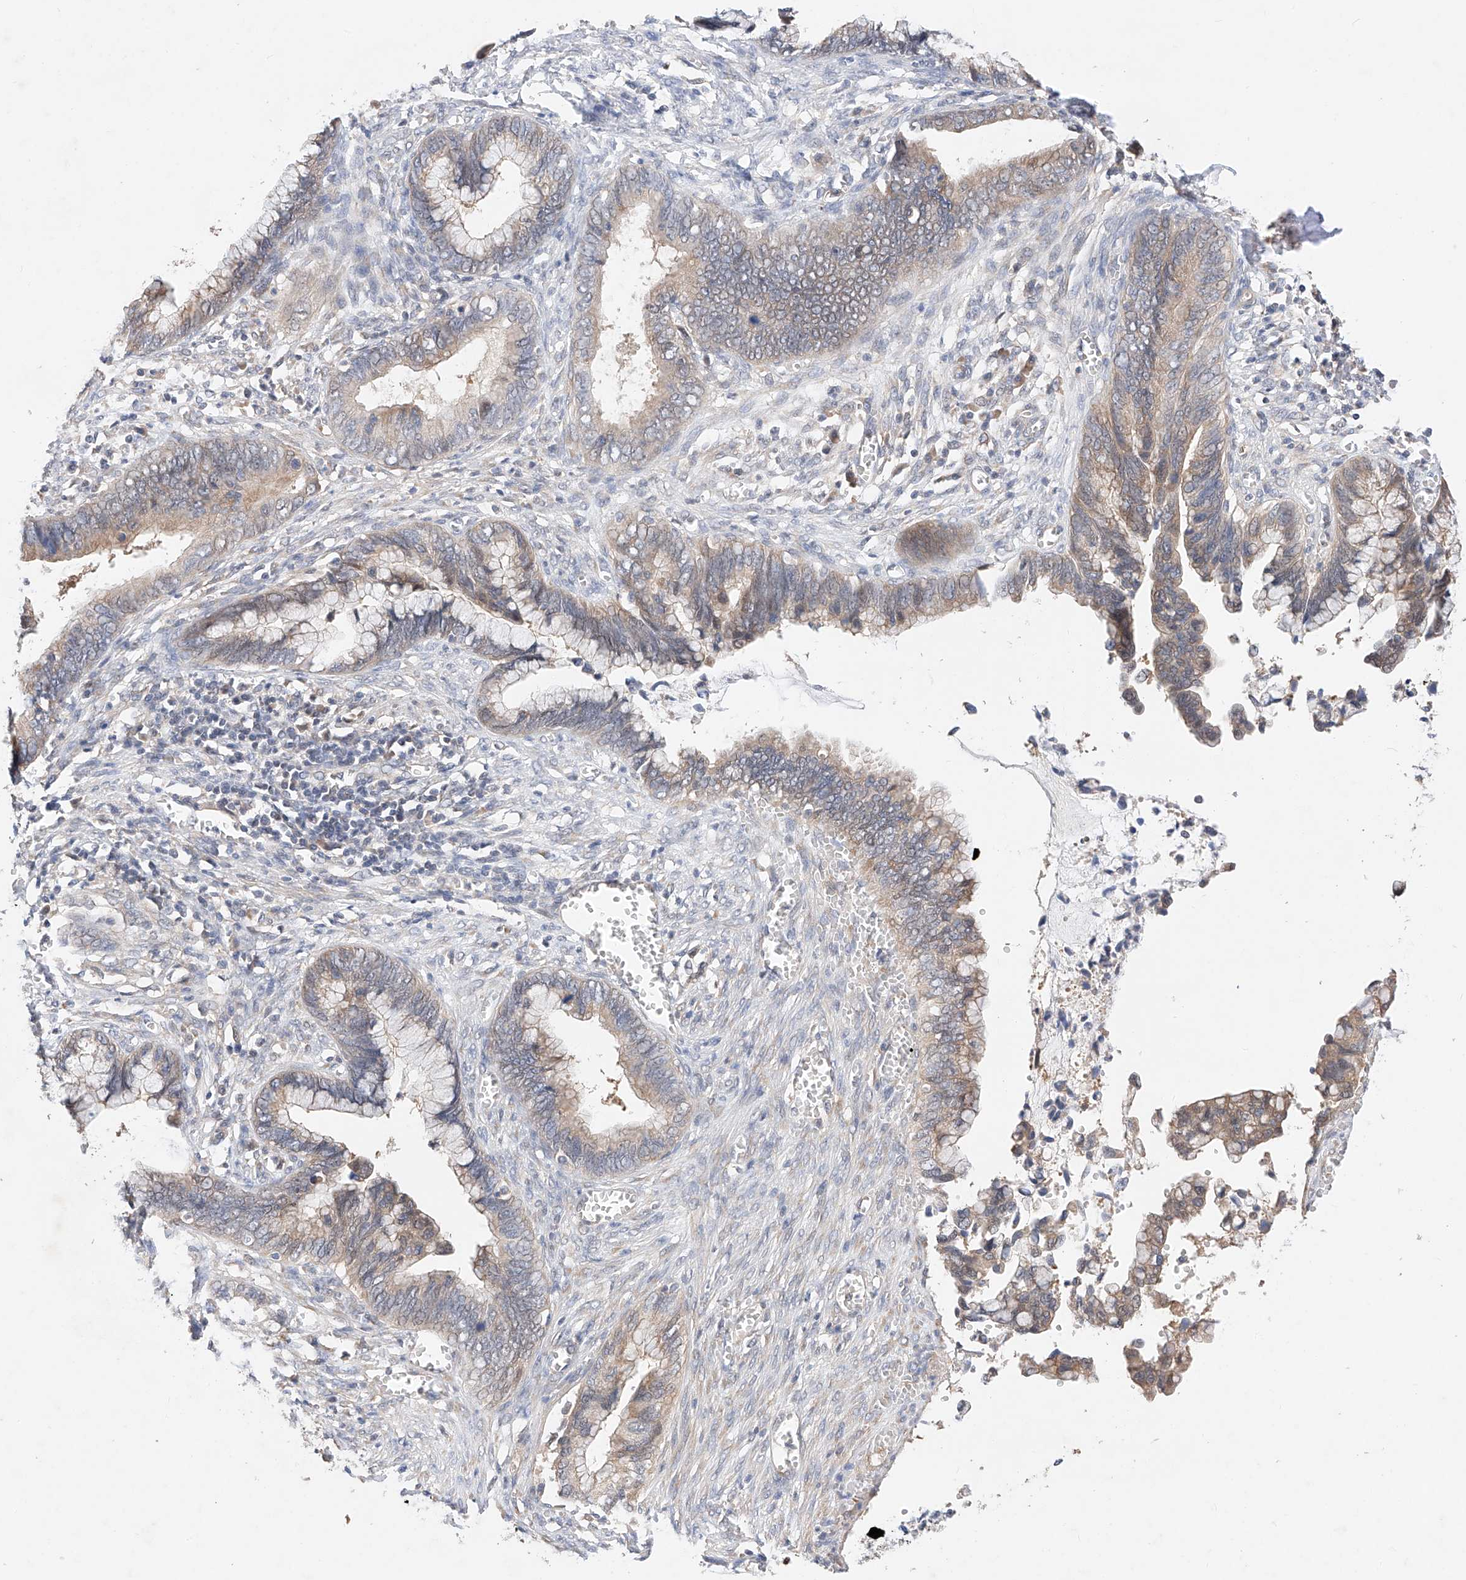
{"staining": {"intensity": "weak", "quantity": ">75%", "location": "cytoplasmic/membranous"}, "tissue": "cervical cancer", "cell_type": "Tumor cells", "image_type": "cancer", "snomed": [{"axis": "morphology", "description": "Adenocarcinoma, NOS"}, {"axis": "topography", "description": "Cervix"}], "caption": "Immunohistochemical staining of human adenocarcinoma (cervical) reveals low levels of weak cytoplasmic/membranous protein positivity in about >75% of tumor cells.", "gene": "ZSCAN4", "patient": {"sex": "female", "age": 44}}